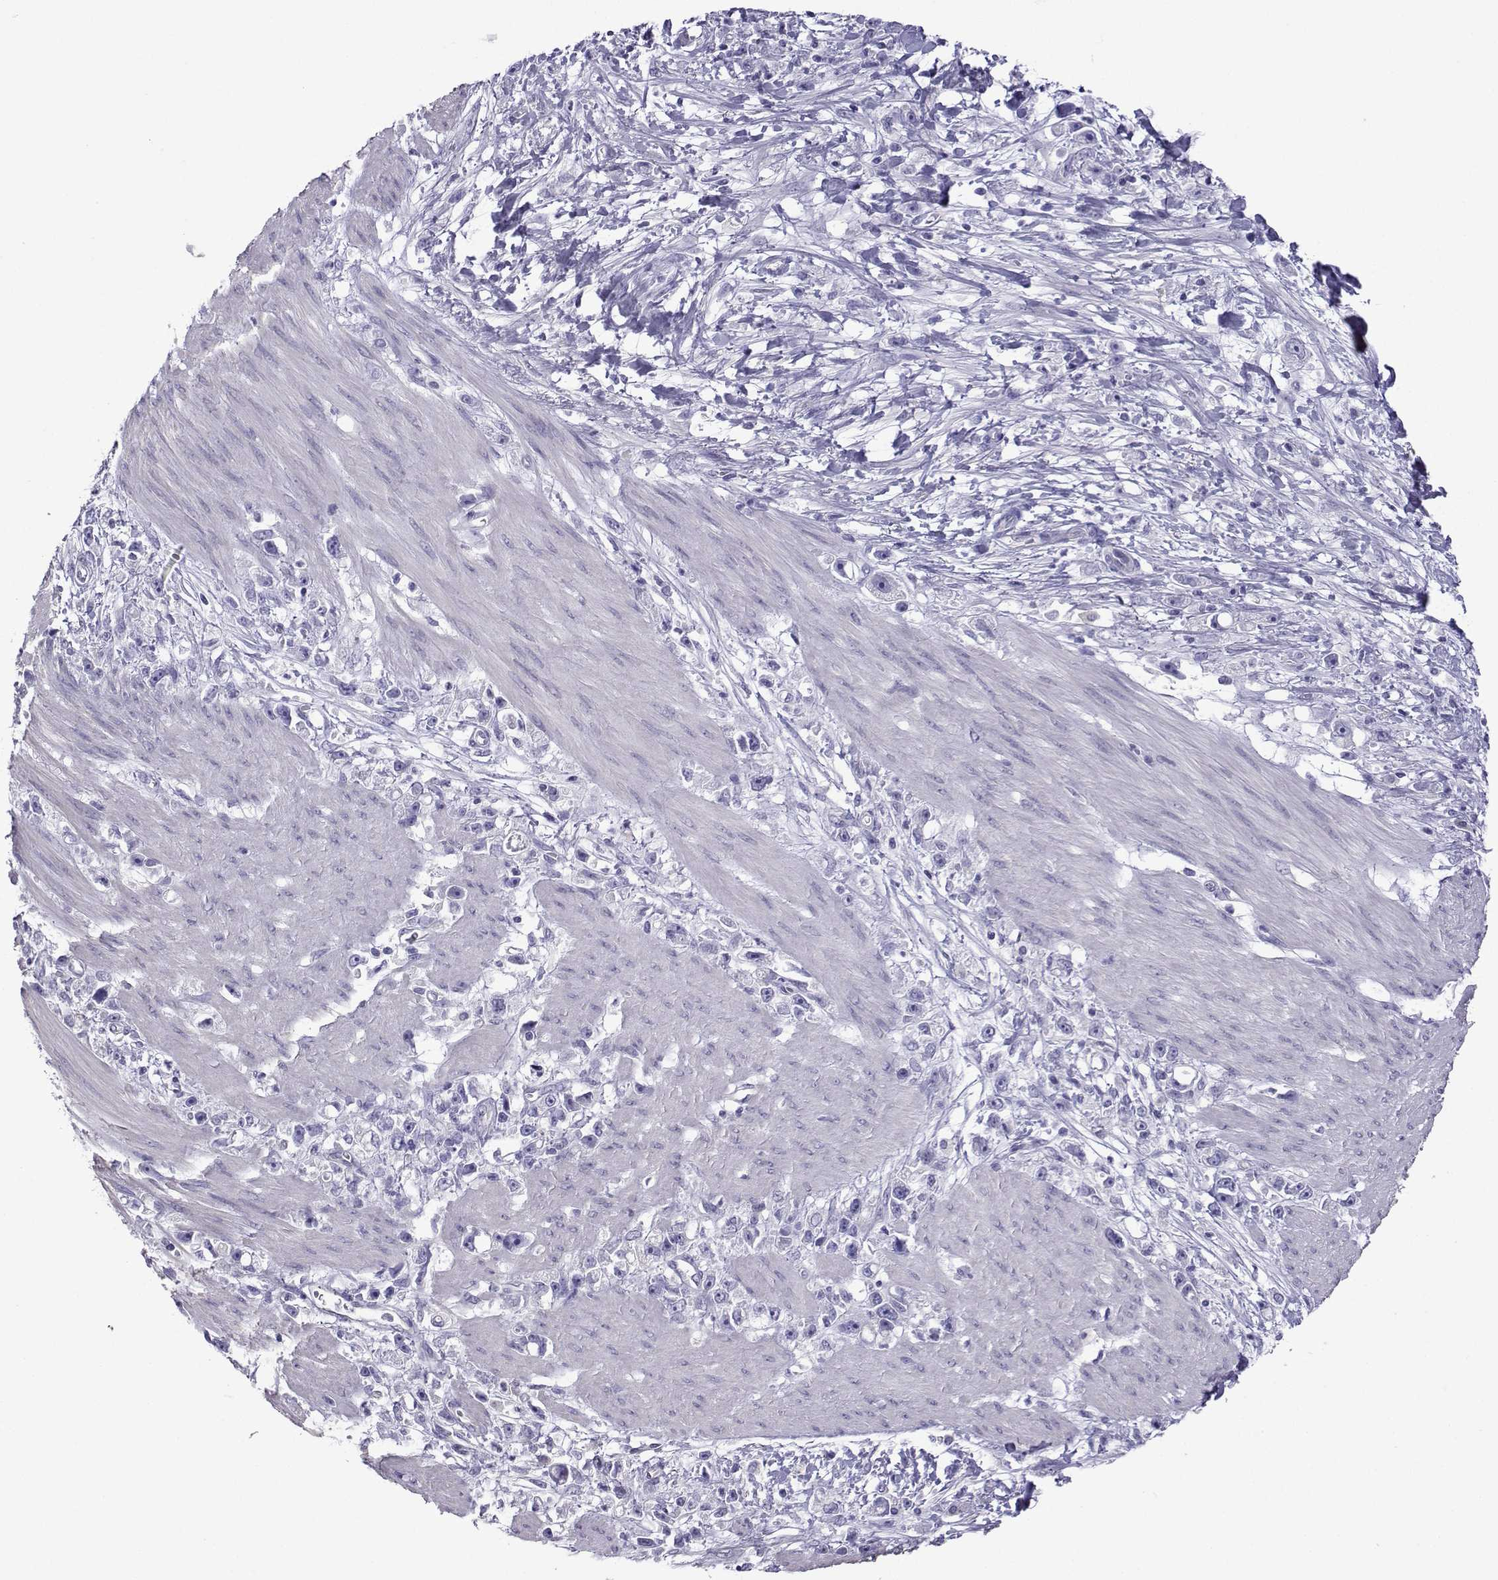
{"staining": {"intensity": "negative", "quantity": "none", "location": "none"}, "tissue": "stomach cancer", "cell_type": "Tumor cells", "image_type": "cancer", "snomed": [{"axis": "morphology", "description": "Adenocarcinoma, NOS"}, {"axis": "topography", "description": "Stomach"}], "caption": "Micrograph shows no significant protein positivity in tumor cells of stomach cancer (adenocarcinoma).", "gene": "CFAP70", "patient": {"sex": "female", "age": 59}}